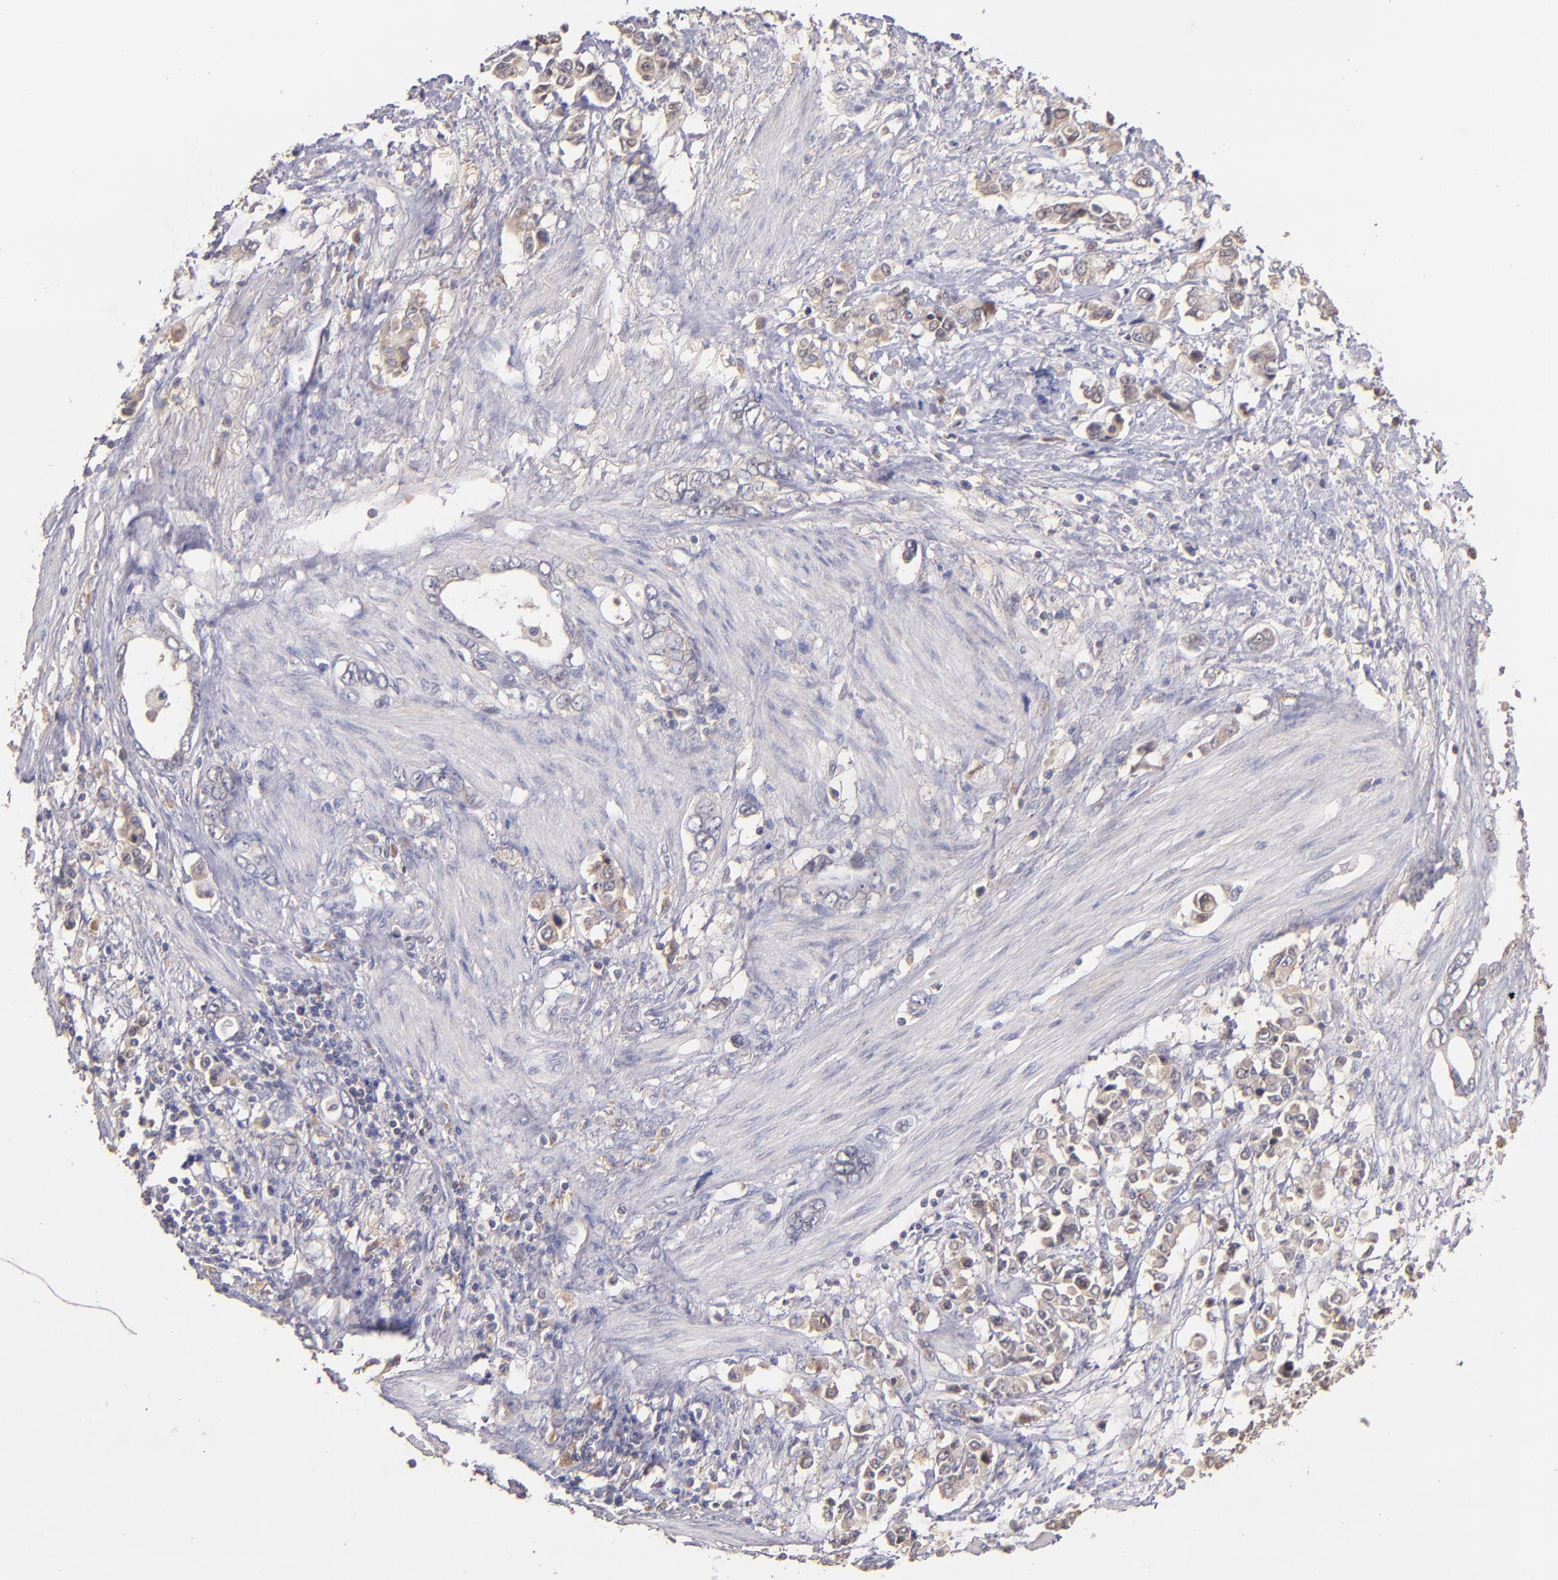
{"staining": {"intensity": "weak", "quantity": "25%-75%", "location": "cytoplasmic/membranous"}, "tissue": "stomach cancer", "cell_type": "Tumor cells", "image_type": "cancer", "snomed": [{"axis": "morphology", "description": "Adenocarcinoma, NOS"}, {"axis": "topography", "description": "Stomach"}], "caption": "This micrograph shows stomach cancer stained with immunohistochemistry (IHC) to label a protein in brown. The cytoplasmic/membranous of tumor cells show weak positivity for the protein. Nuclei are counter-stained blue.", "gene": "UPF3B", "patient": {"sex": "male", "age": 78}}